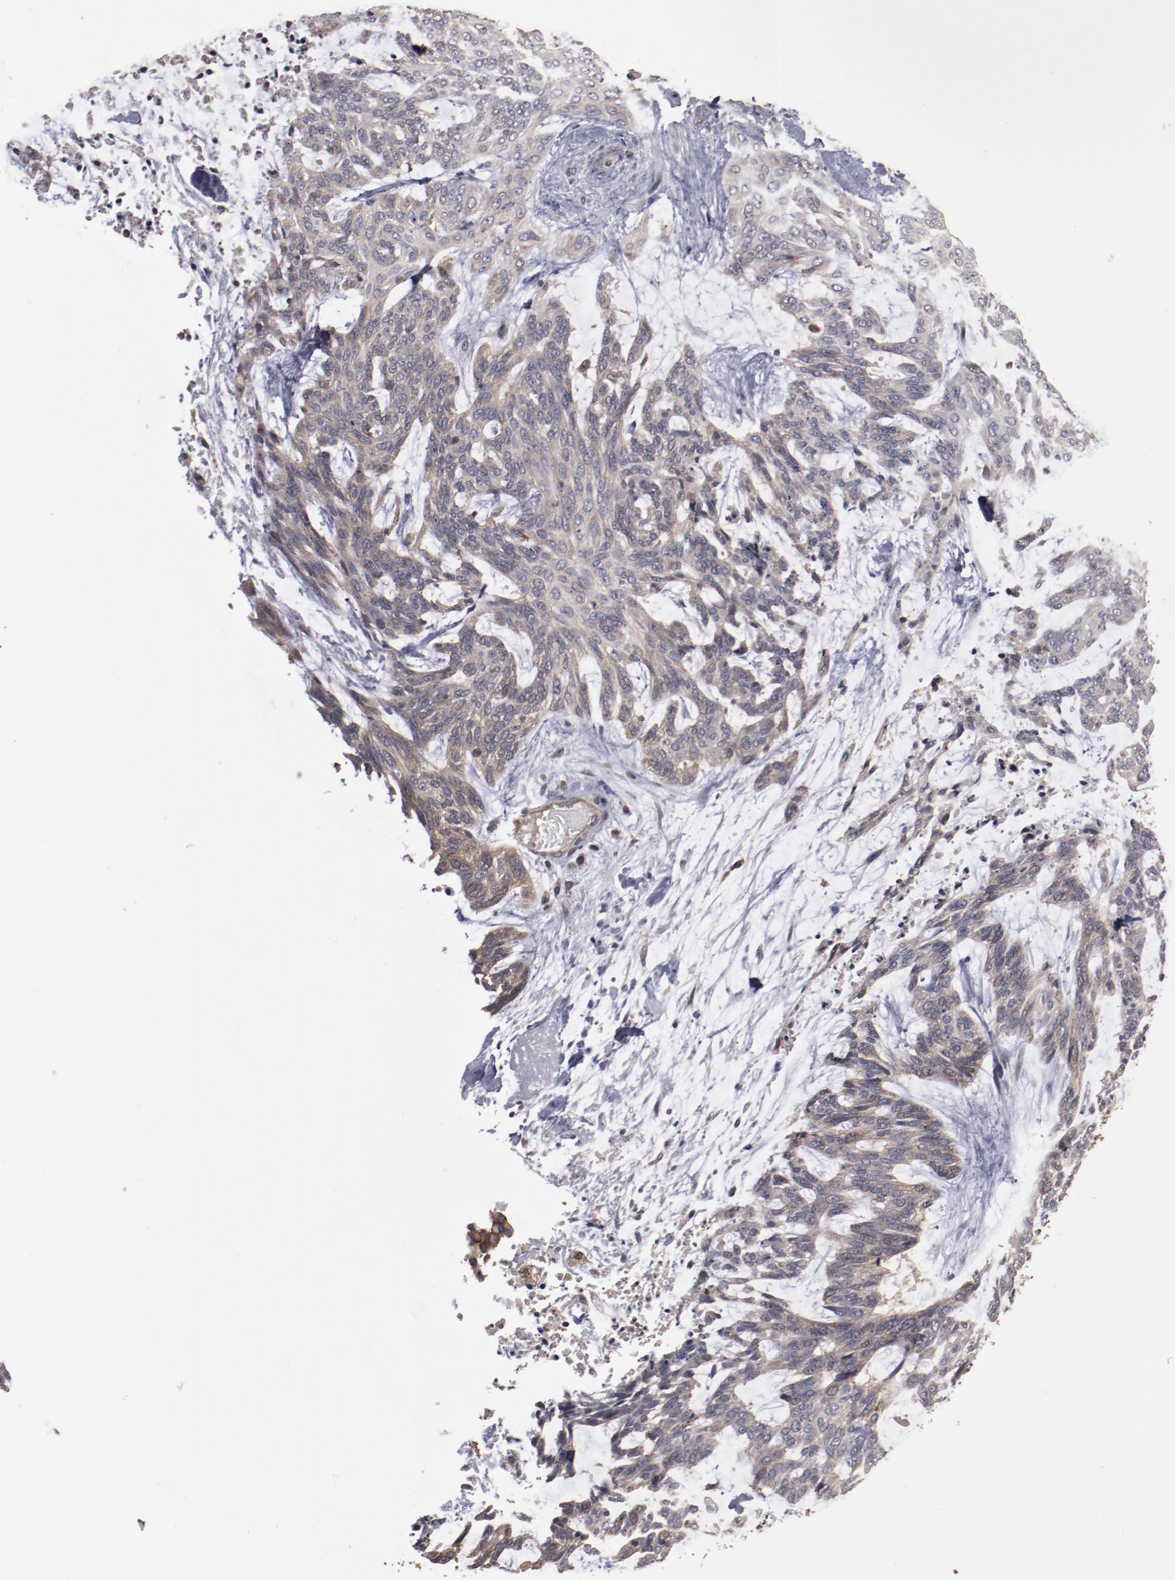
{"staining": {"intensity": "weak", "quantity": "25%-75%", "location": "cytoplasmic/membranous"}, "tissue": "skin cancer", "cell_type": "Tumor cells", "image_type": "cancer", "snomed": [{"axis": "morphology", "description": "Normal tissue, NOS"}, {"axis": "morphology", "description": "Basal cell carcinoma"}, {"axis": "topography", "description": "Skin"}], "caption": "Immunohistochemical staining of human basal cell carcinoma (skin) shows low levels of weak cytoplasmic/membranous expression in approximately 25%-75% of tumor cells.", "gene": "DNAAF2", "patient": {"sex": "female", "age": 71}}